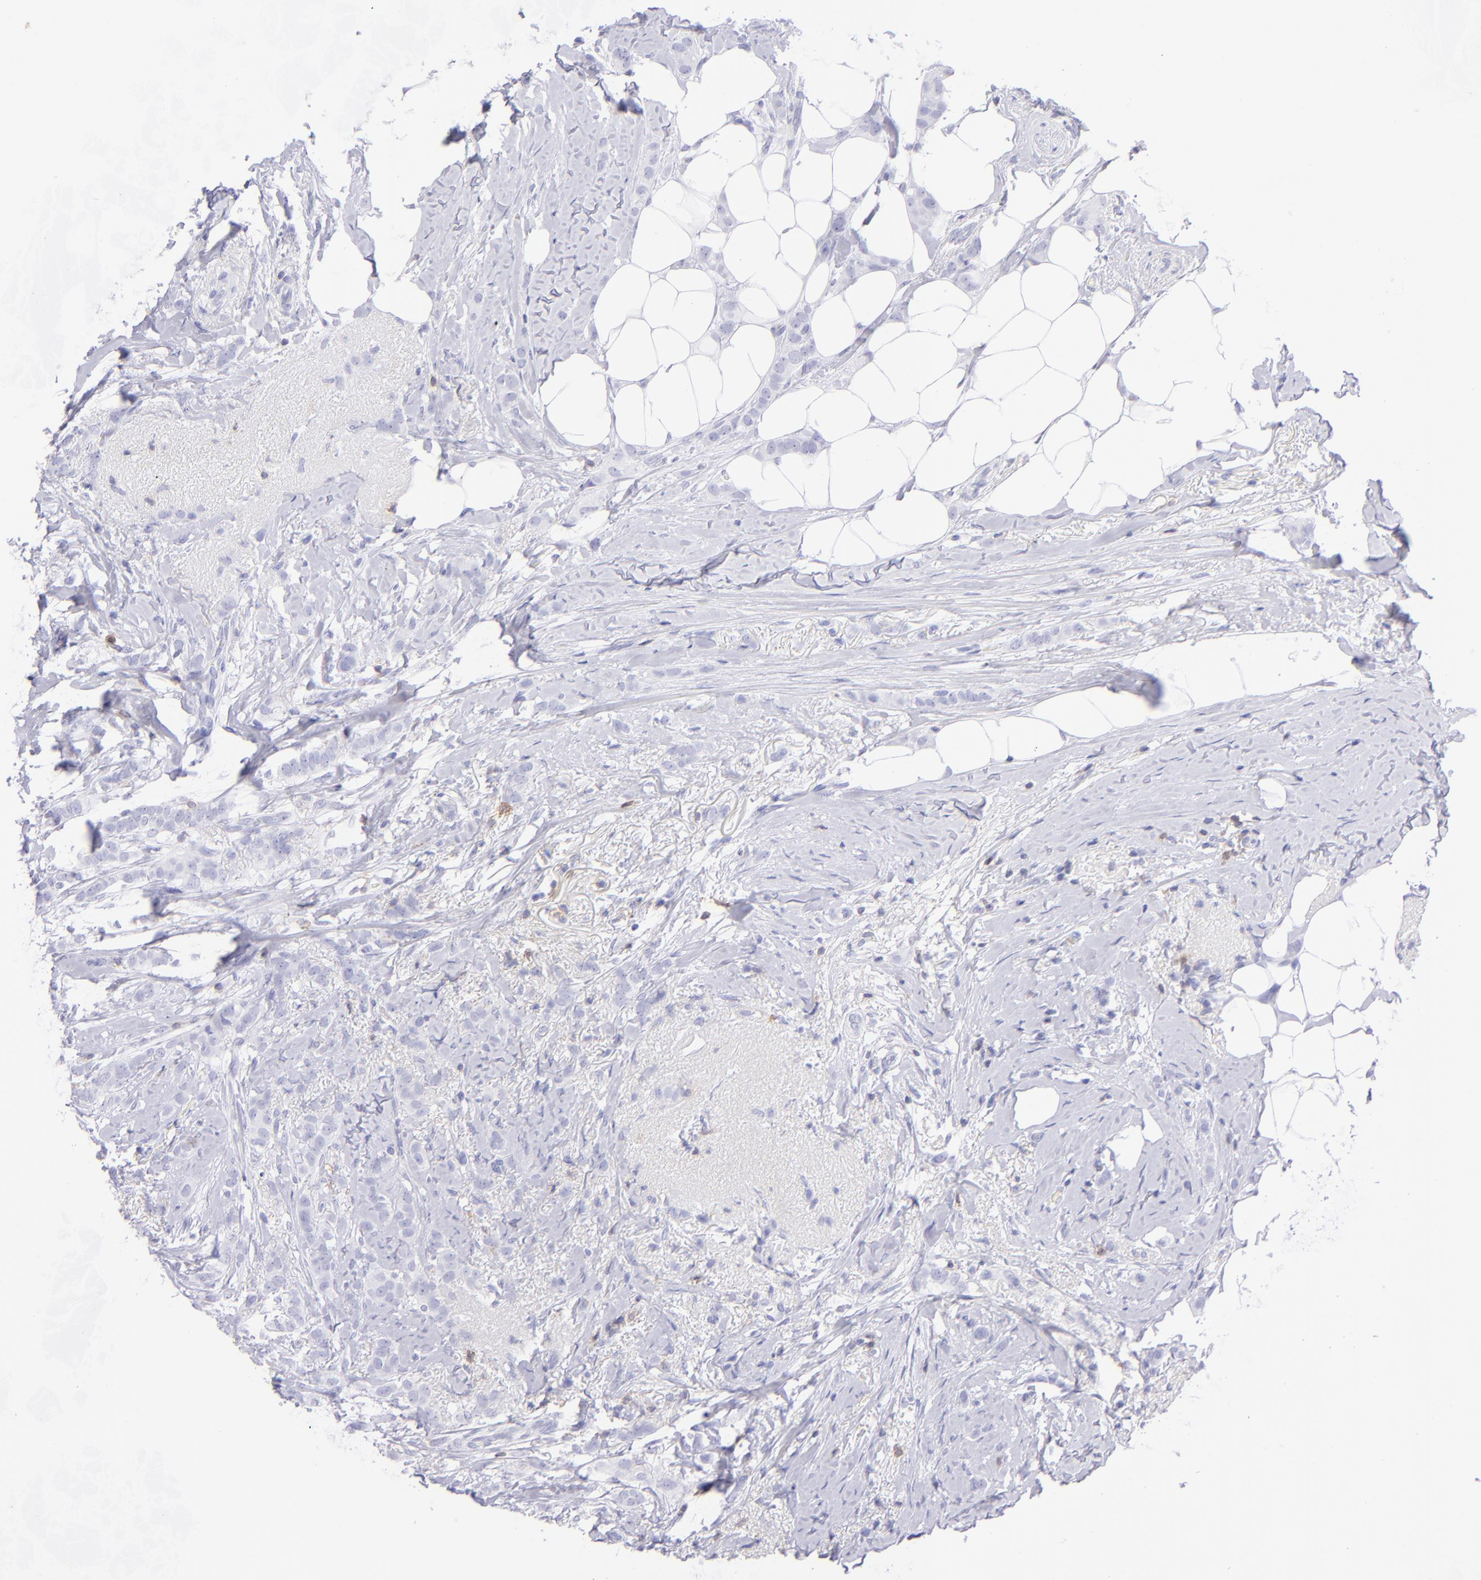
{"staining": {"intensity": "negative", "quantity": "none", "location": "none"}, "tissue": "breast cancer", "cell_type": "Tumor cells", "image_type": "cancer", "snomed": [{"axis": "morphology", "description": "Lobular carcinoma"}, {"axis": "topography", "description": "Breast"}], "caption": "A micrograph of human breast cancer (lobular carcinoma) is negative for staining in tumor cells.", "gene": "CD69", "patient": {"sex": "female", "age": 55}}